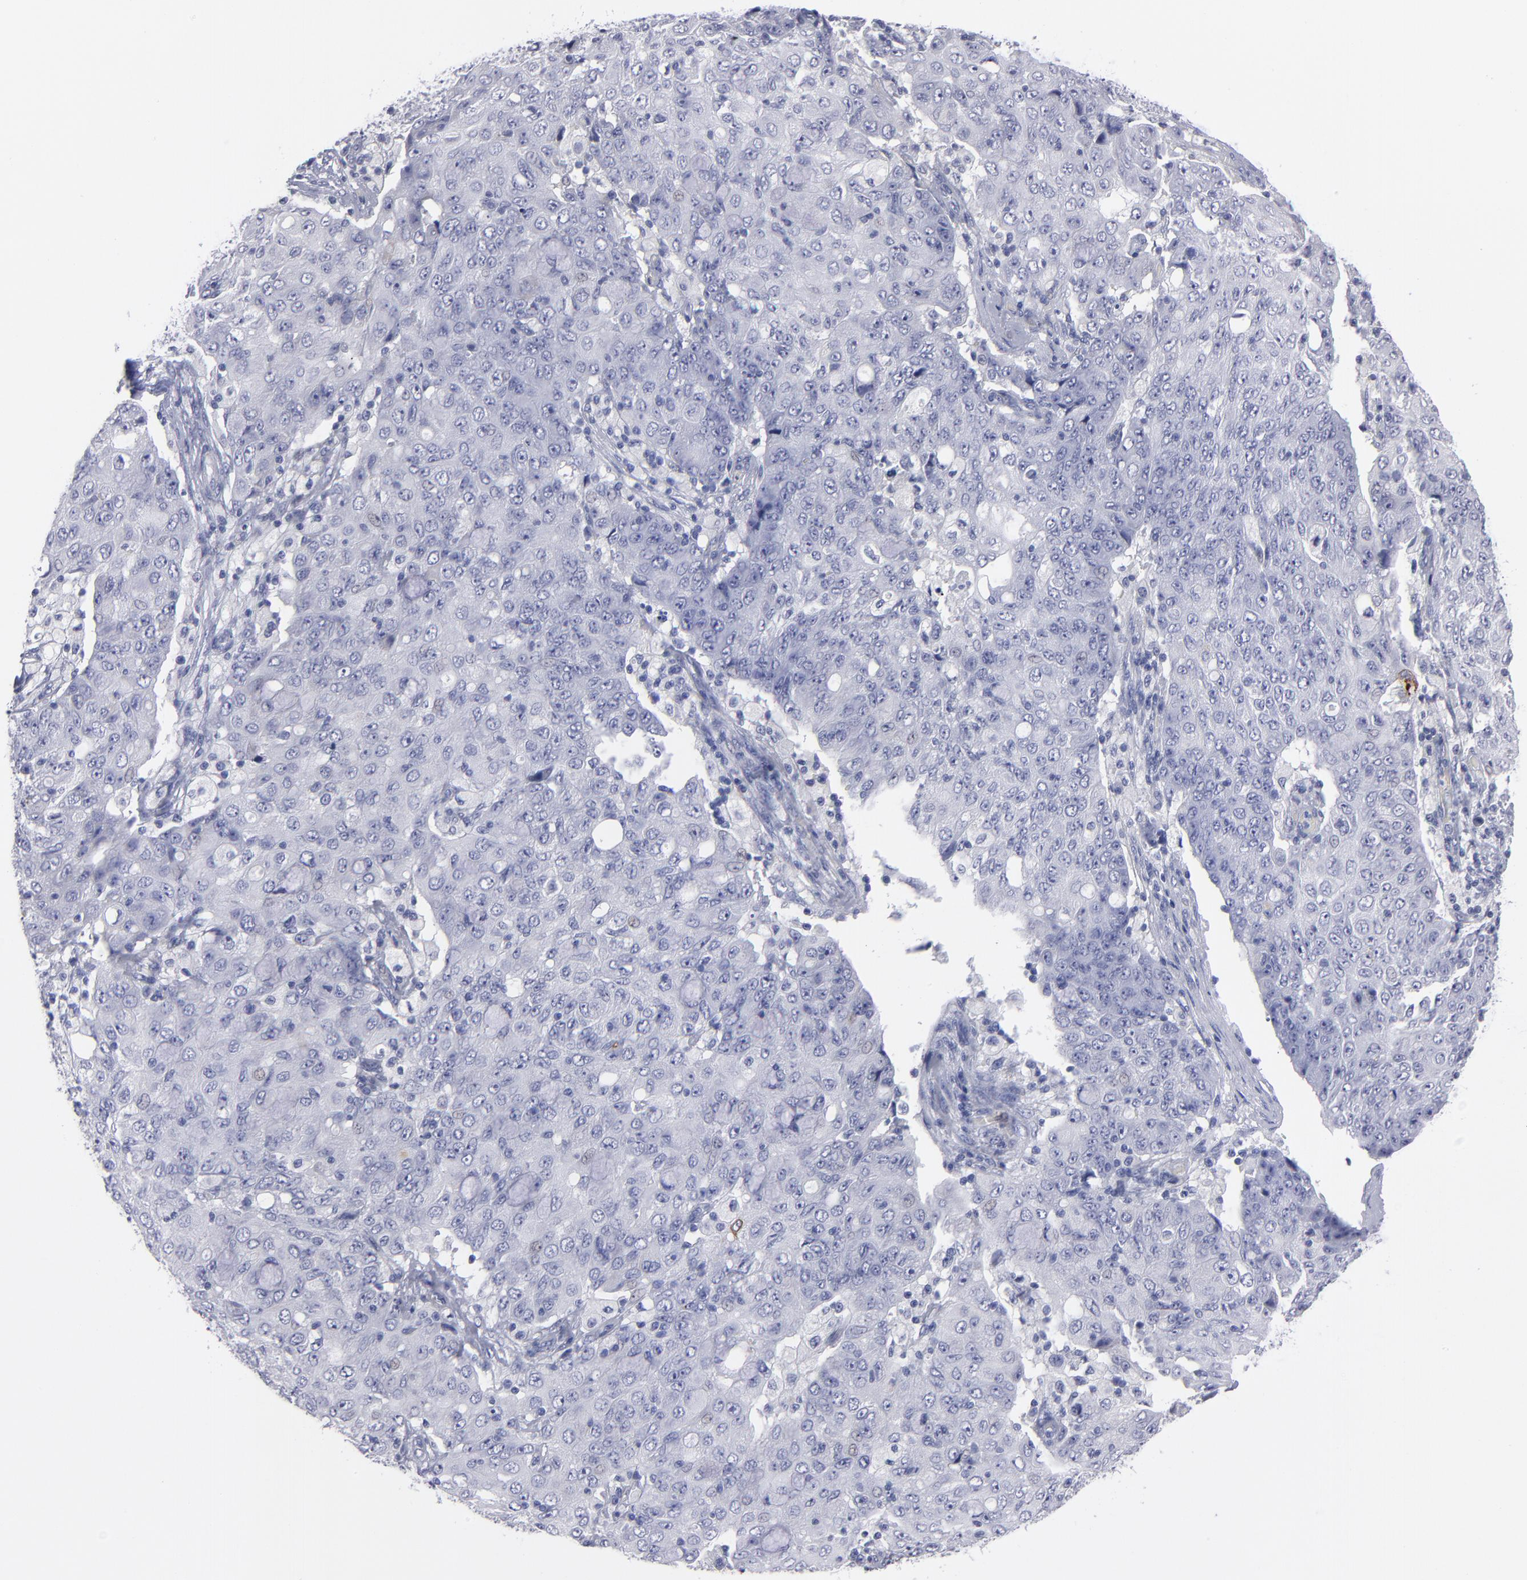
{"staining": {"intensity": "negative", "quantity": "none", "location": "none"}, "tissue": "ovarian cancer", "cell_type": "Tumor cells", "image_type": "cancer", "snomed": [{"axis": "morphology", "description": "Carcinoma, endometroid"}, {"axis": "topography", "description": "Ovary"}], "caption": "Protein analysis of ovarian endometroid carcinoma reveals no significant expression in tumor cells.", "gene": "CADM3", "patient": {"sex": "female", "age": 42}}